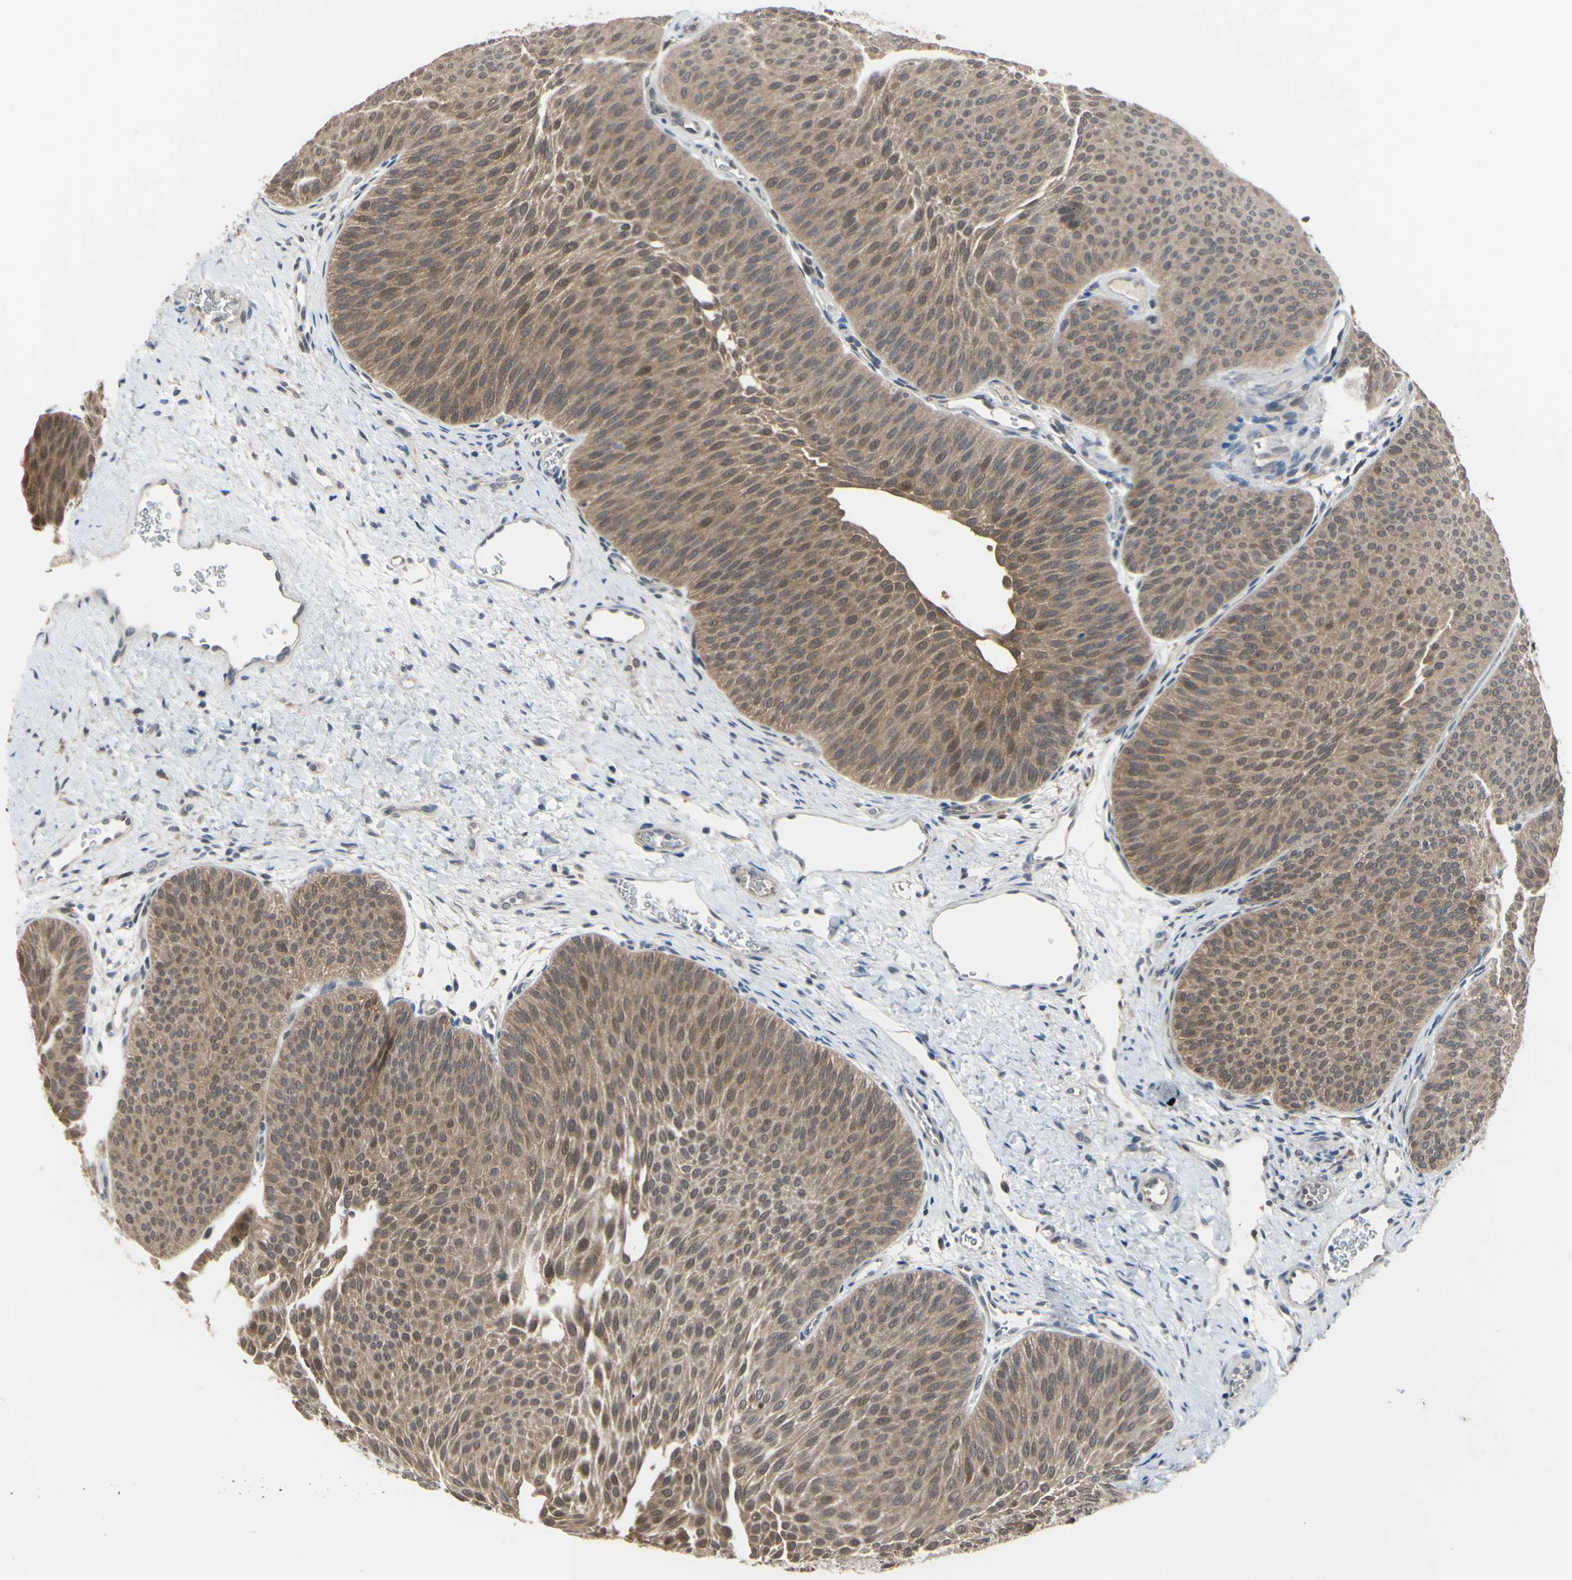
{"staining": {"intensity": "moderate", "quantity": ">75%", "location": "cytoplasmic/membranous,nuclear"}, "tissue": "urothelial cancer", "cell_type": "Tumor cells", "image_type": "cancer", "snomed": [{"axis": "morphology", "description": "Urothelial carcinoma, Low grade"}, {"axis": "topography", "description": "Urinary bladder"}], "caption": "Urothelial carcinoma (low-grade) stained with immunohistochemistry exhibits moderate cytoplasmic/membranous and nuclear staining in about >75% of tumor cells.", "gene": "HSPA4", "patient": {"sex": "female", "age": 60}}